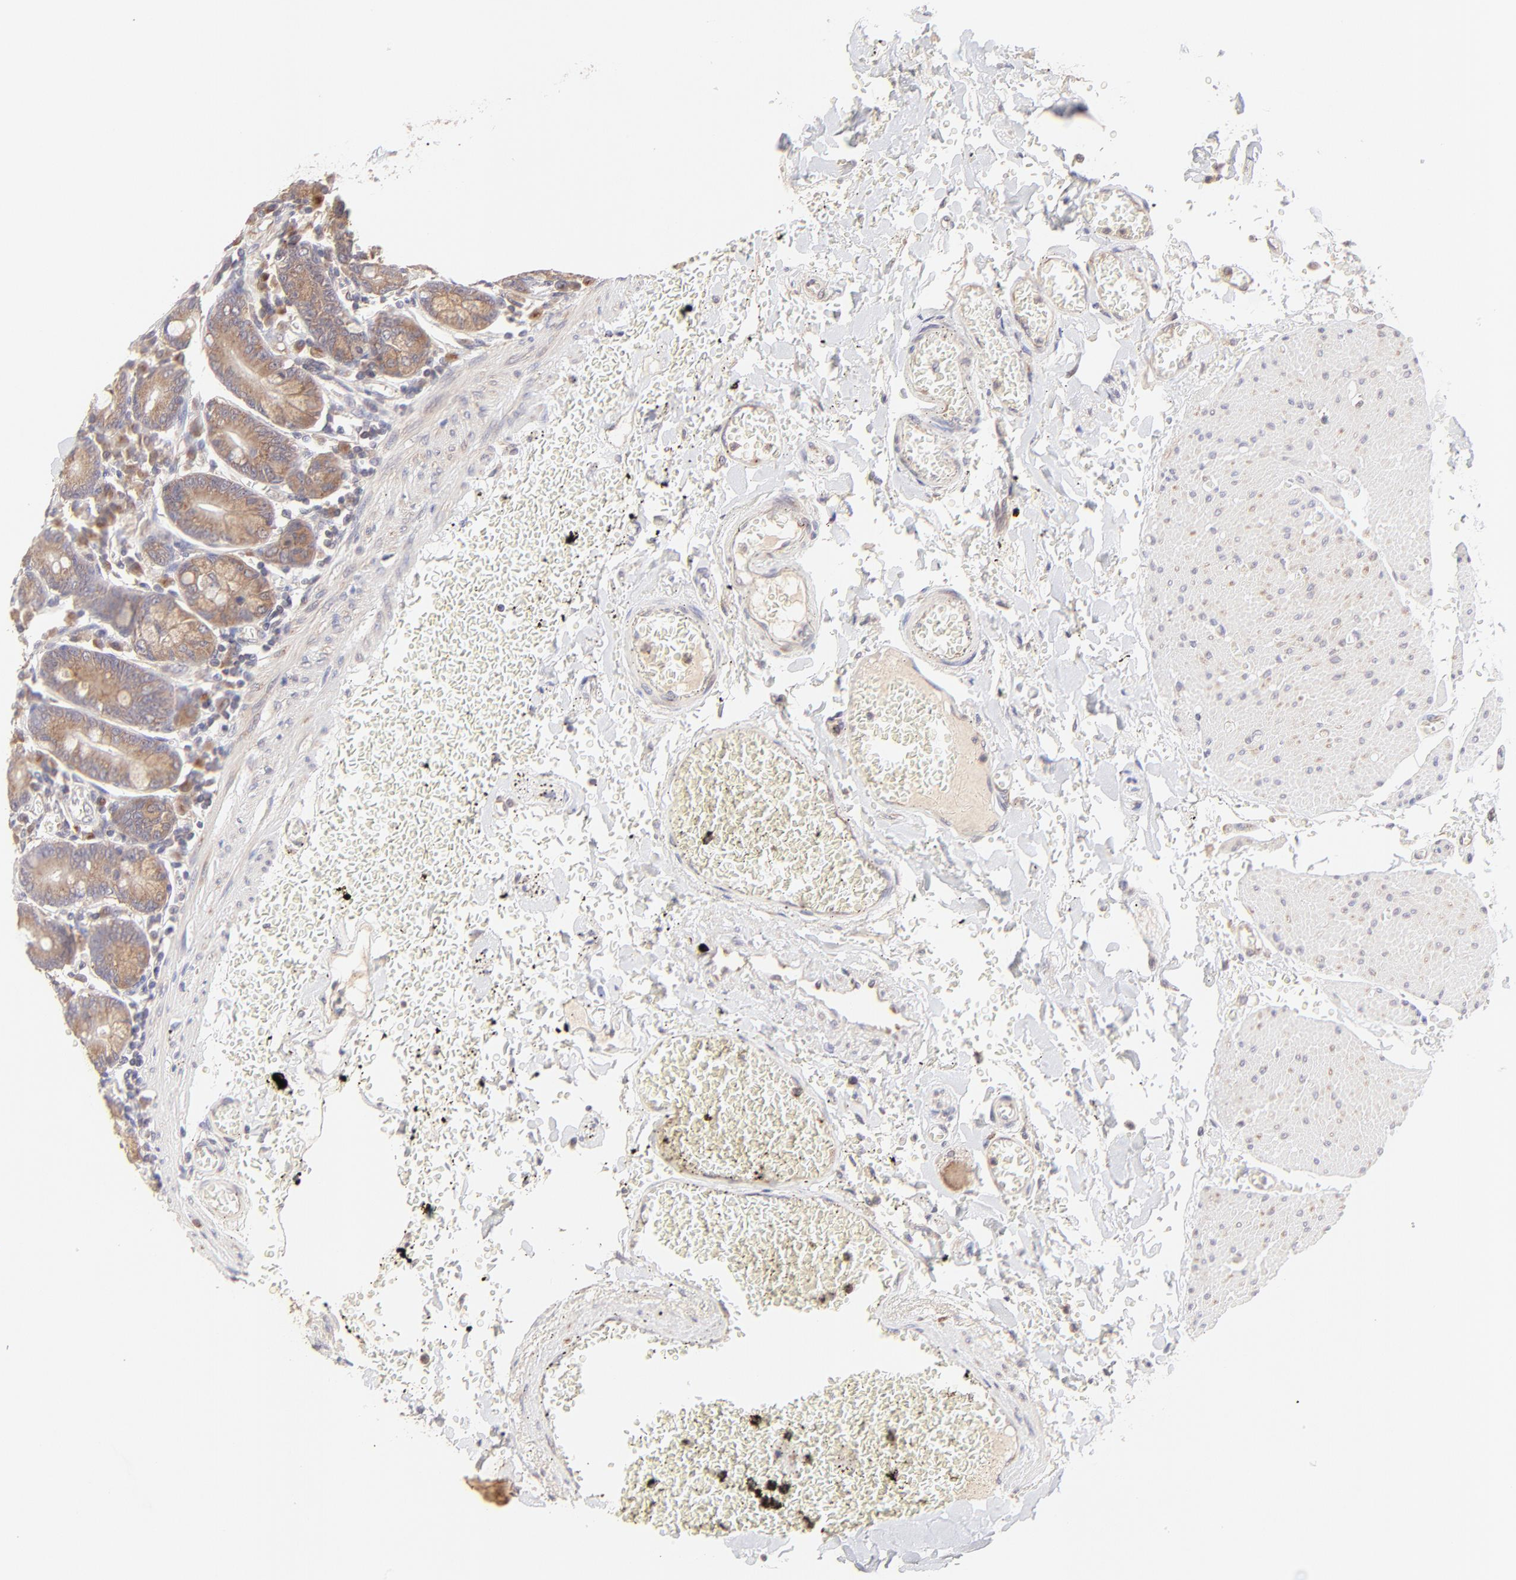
{"staining": {"intensity": "moderate", "quantity": ">75%", "location": "cytoplasmic/membranous"}, "tissue": "small intestine", "cell_type": "Glandular cells", "image_type": "normal", "snomed": [{"axis": "morphology", "description": "Normal tissue, NOS"}, {"axis": "topography", "description": "Small intestine"}], "caption": "A brown stain highlights moderate cytoplasmic/membranous staining of a protein in glandular cells of unremarkable small intestine. Nuclei are stained in blue.", "gene": "TNRC6B", "patient": {"sex": "male", "age": 71}}